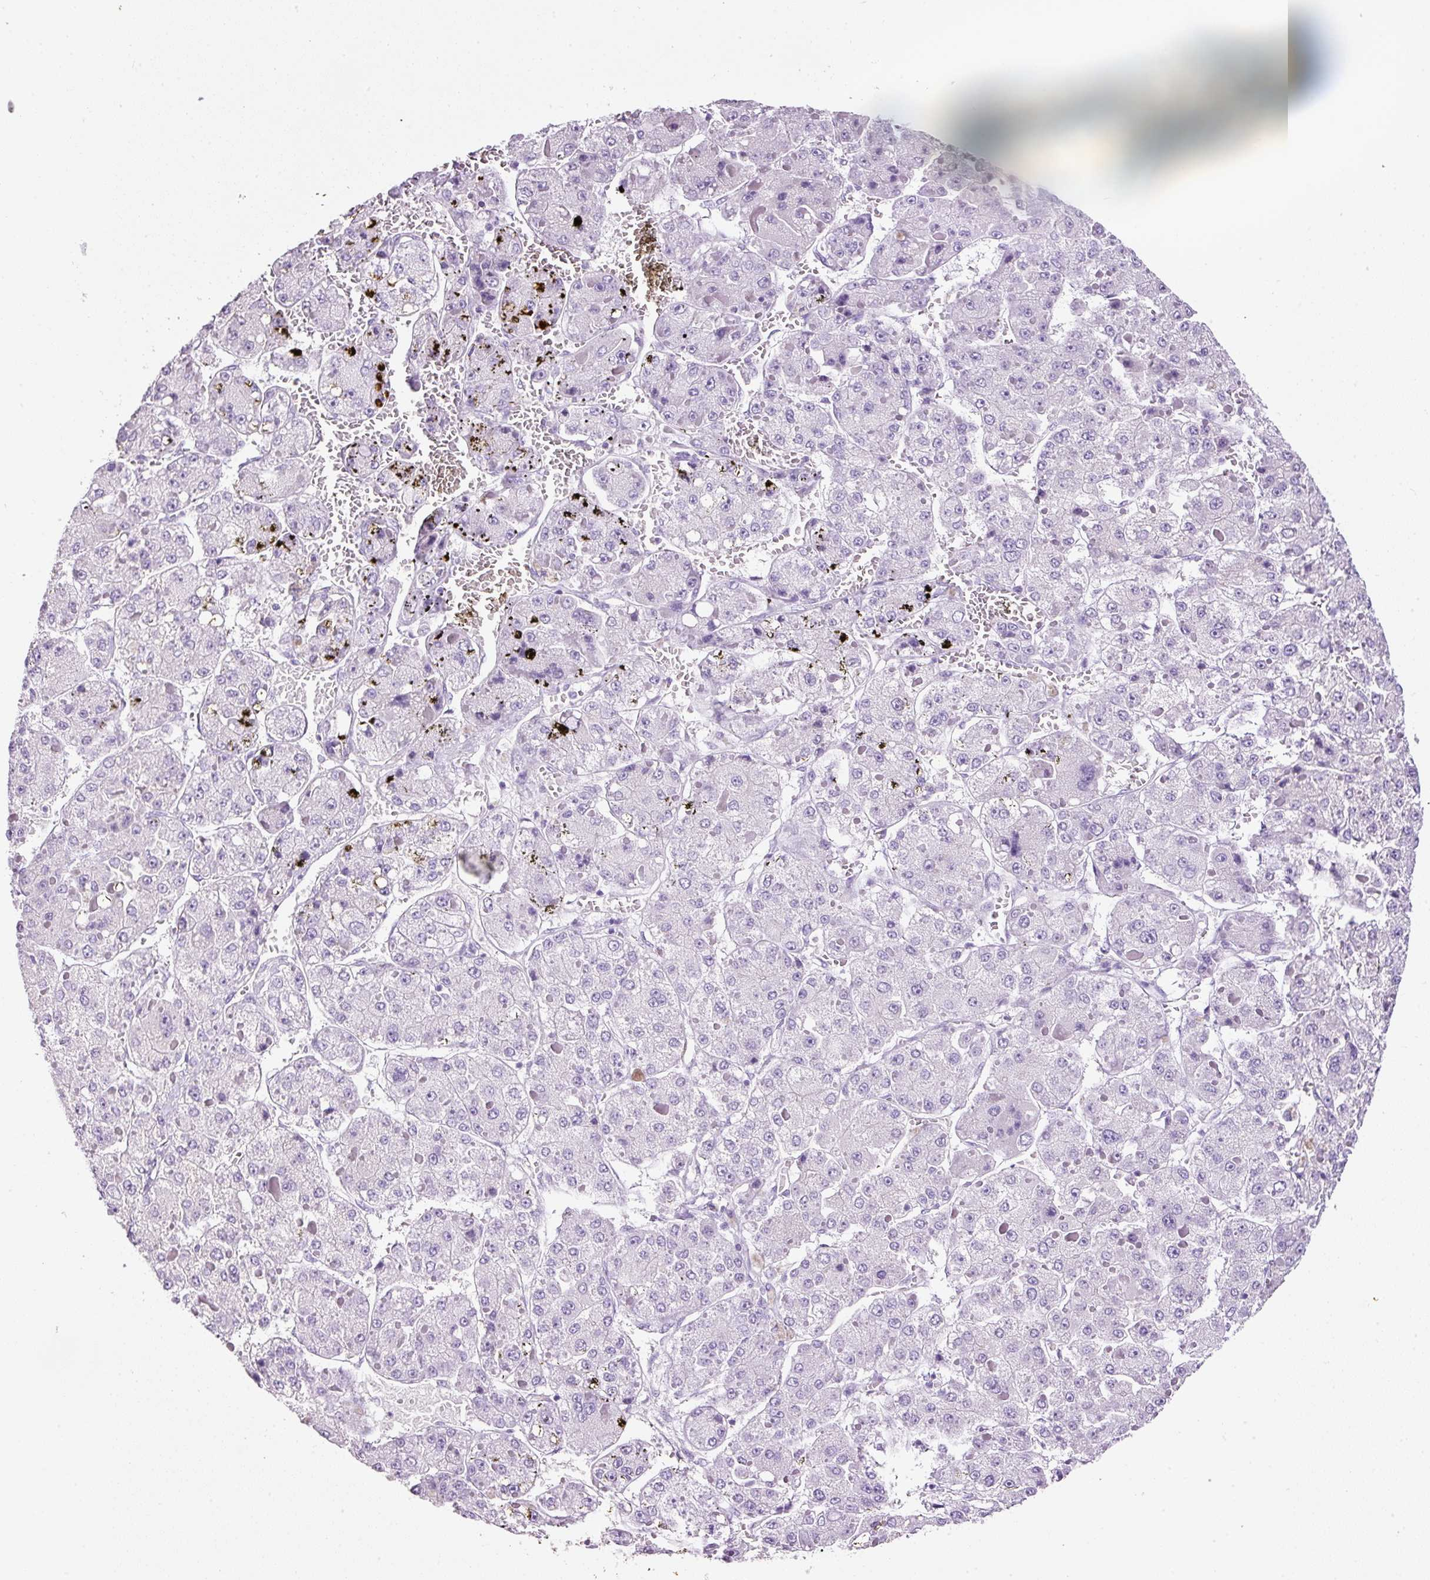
{"staining": {"intensity": "negative", "quantity": "none", "location": "none"}, "tissue": "liver cancer", "cell_type": "Tumor cells", "image_type": "cancer", "snomed": [{"axis": "morphology", "description": "Carcinoma, Hepatocellular, NOS"}, {"axis": "topography", "description": "Liver"}], "caption": "A micrograph of human hepatocellular carcinoma (liver) is negative for staining in tumor cells.", "gene": "BSND", "patient": {"sex": "female", "age": 73}}